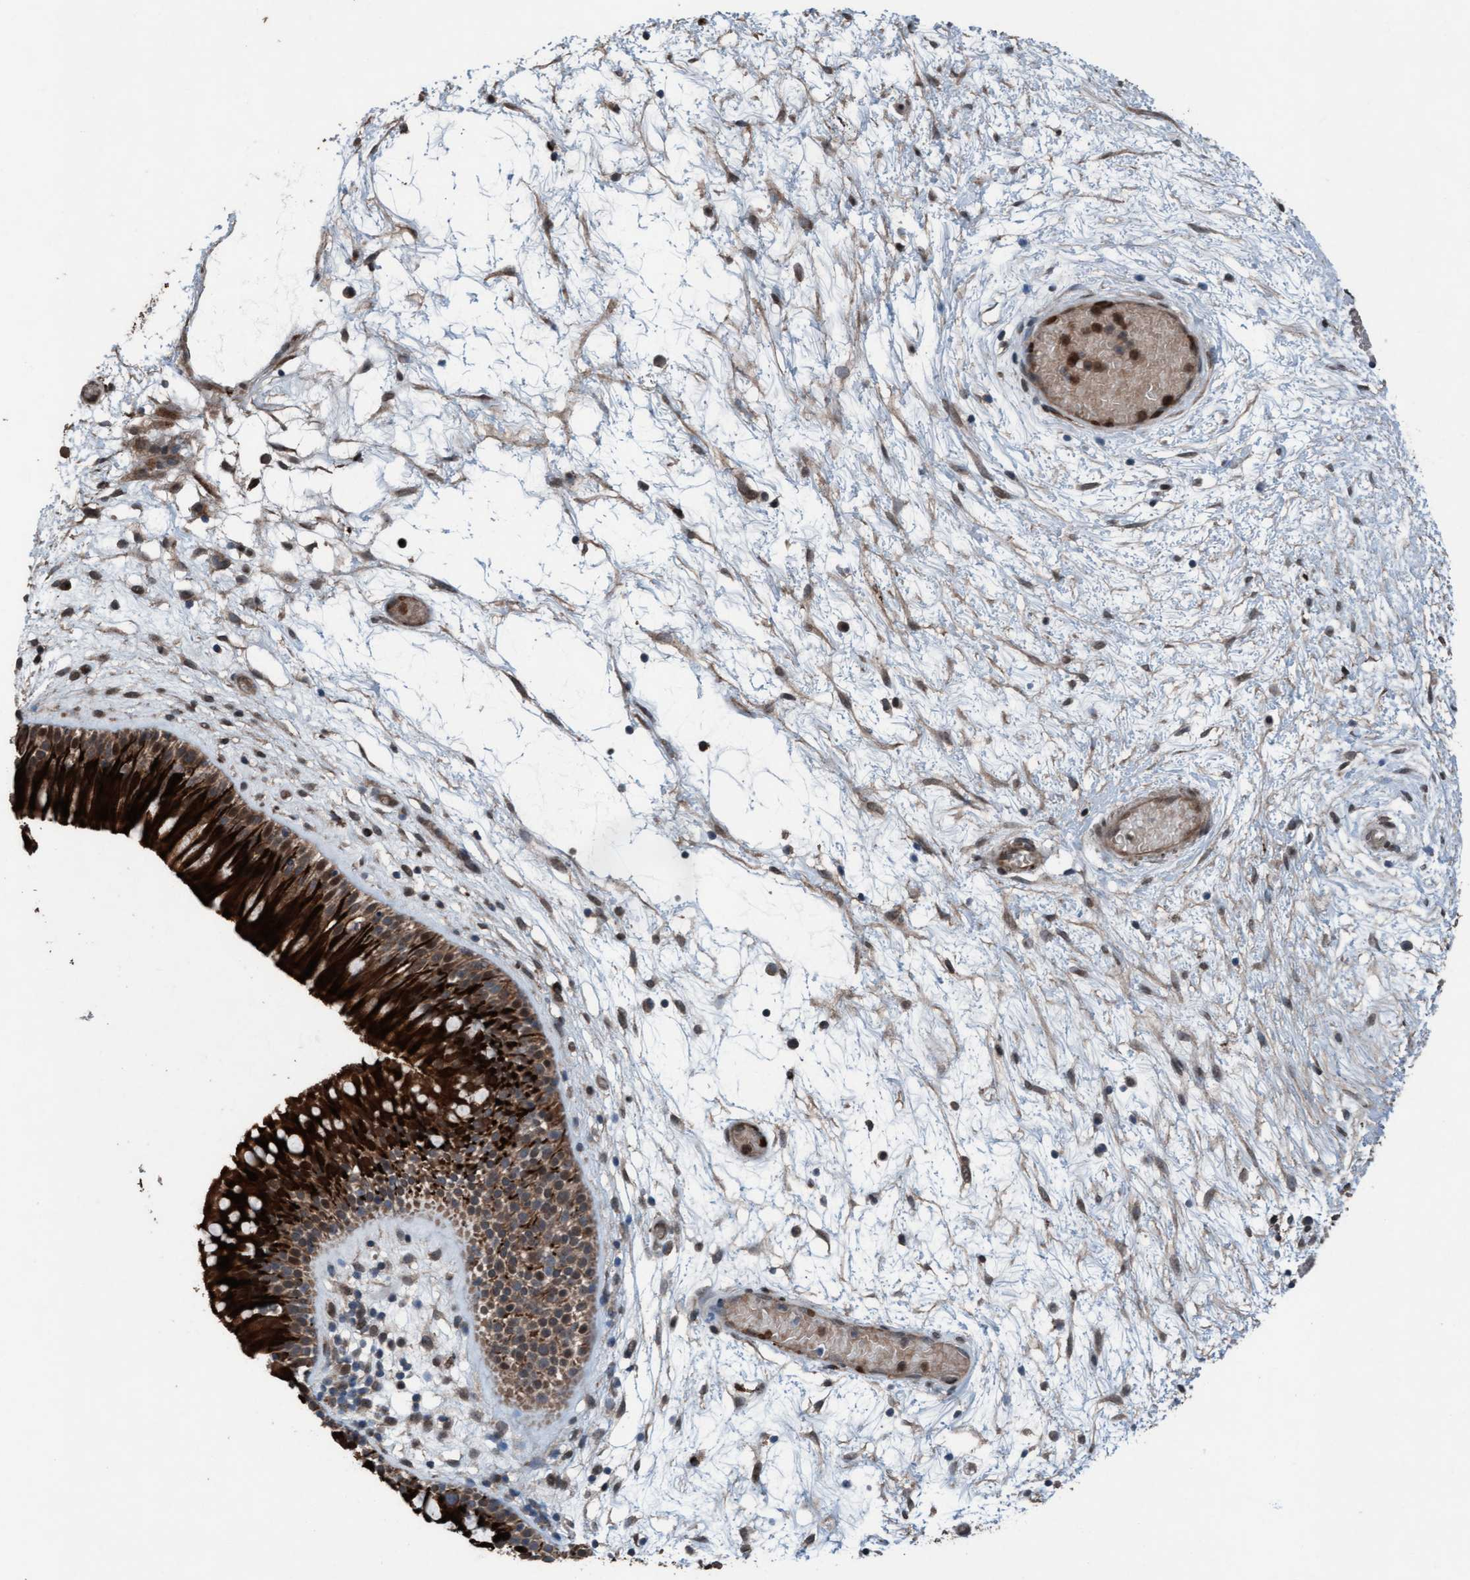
{"staining": {"intensity": "strong", "quantity": ">75%", "location": "cytoplasmic/membranous"}, "tissue": "nasopharynx", "cell_type": "Respiratory epithelial cells", "image_type": "normal", "snomed": [{"axis": "morphology", "description": "Normal tissue, NOS"}, {"axis": "morphology", "description": "Inflammation, NOS"}, {"axis": "topography", "description": "Nasopharynx"}], "caption": "IHC histopathology image of normal human nasopharynx stained for a protein (brown), which reveals high levels of strong cytoplasmic/membranous expression in about >75% of respiratory epithelial cells.", "gene": "PLXNB2", "patient": {"sex": "male", "age": 48}}